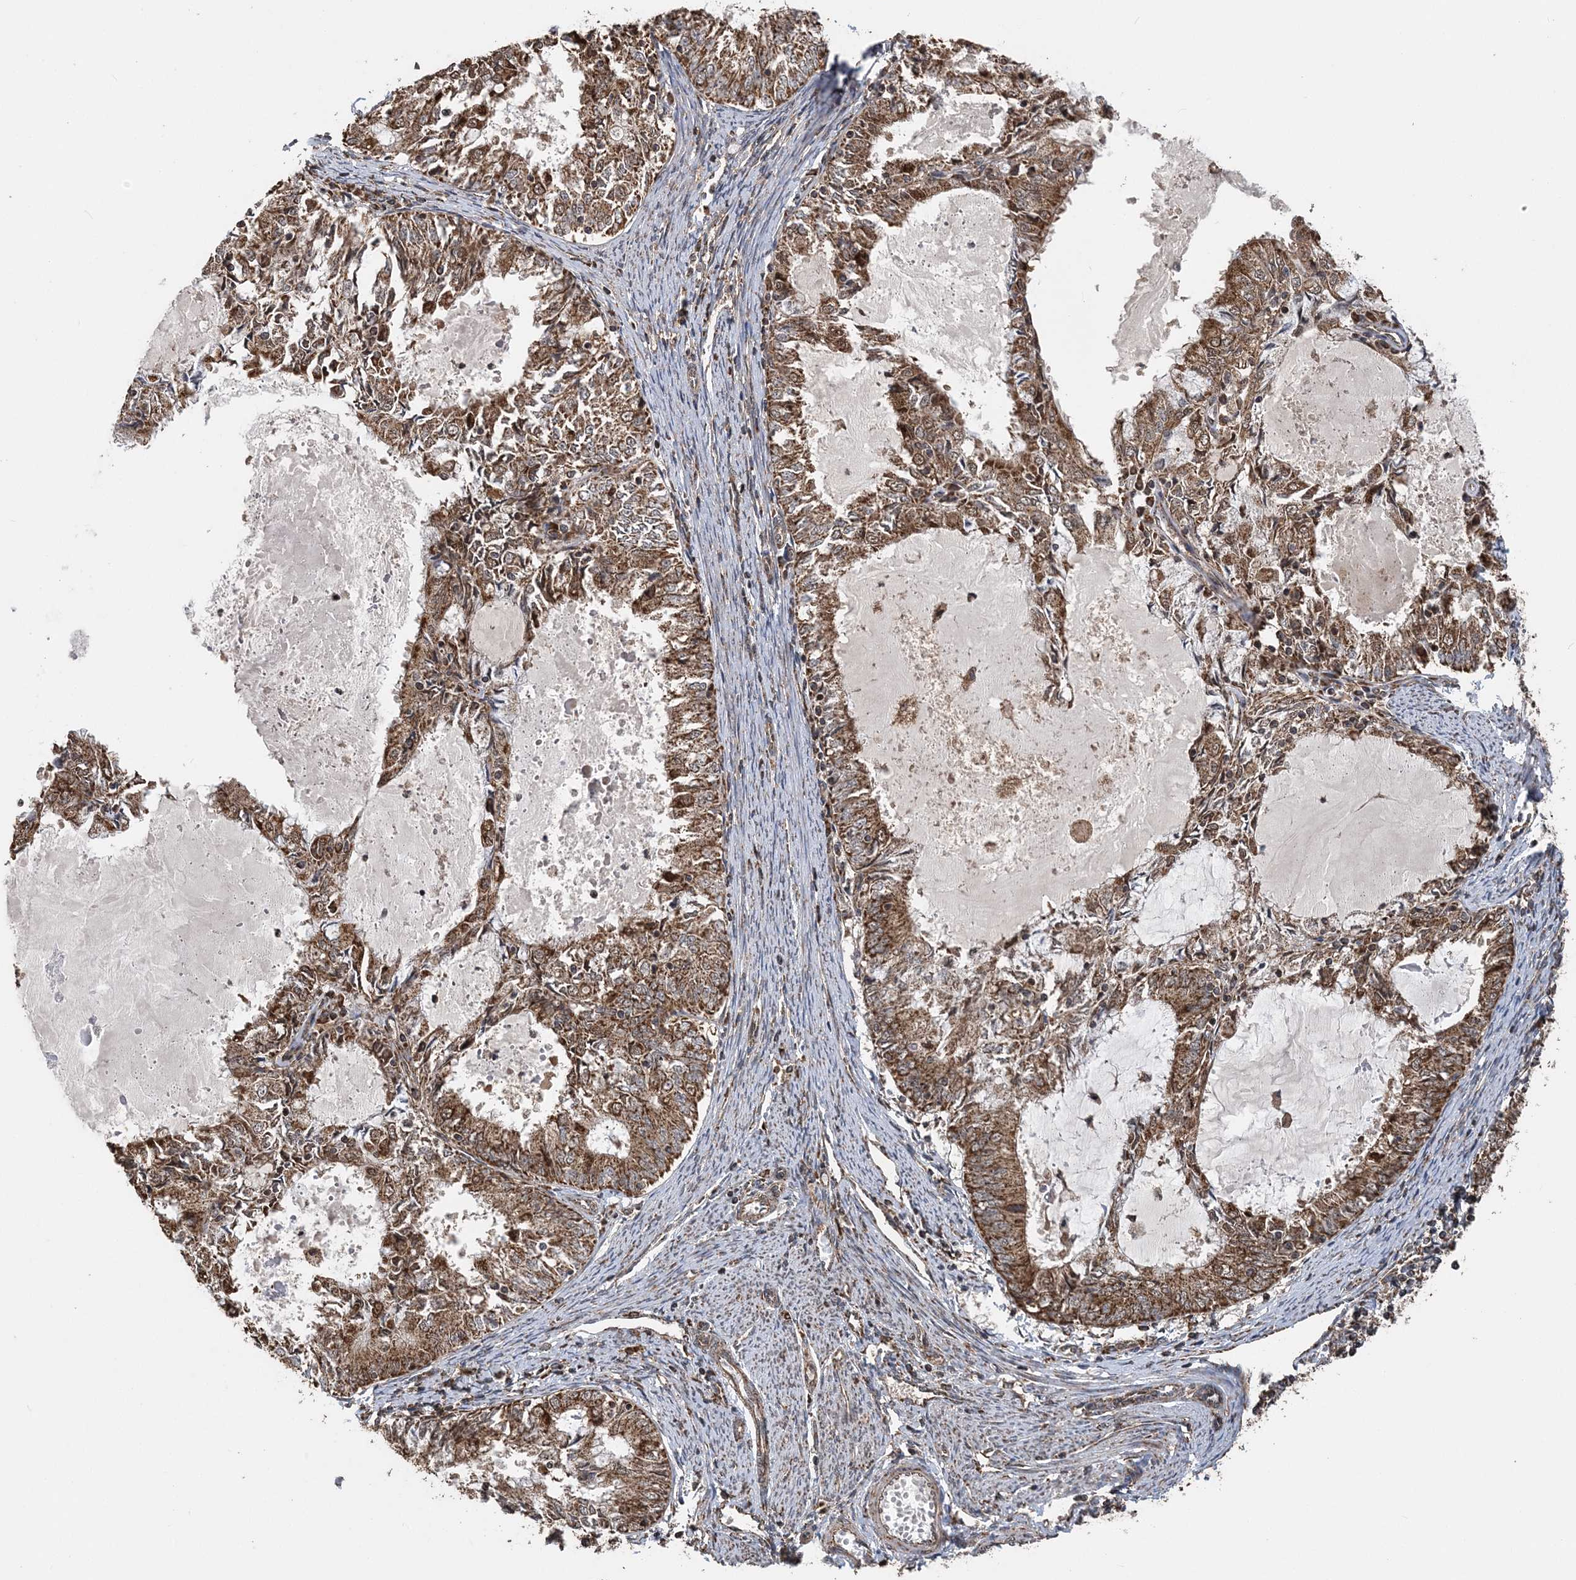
{"staining": {"intensity": "moderate", "quantity": ">75%", "location": "cytoplasmic/membranous"}, "tissue": "endometrial cancer", "cell_type": "Tumor cells", "image_type": "cancer", "snomed": [{"axis": "morphology", "description": "Adenocarcinoma, NOS"}, {"axis": "topography", "description": "Endometrium"}], "caption": "Endometrial cancer (adenocarcinoma) stained for a protein (brown) demonstrates moderate cytoplasmic/membranous positive staining in about >75% of tumor cells.", "gene": "PCBP1", "patient": {"sex": "female", "age": 57}}